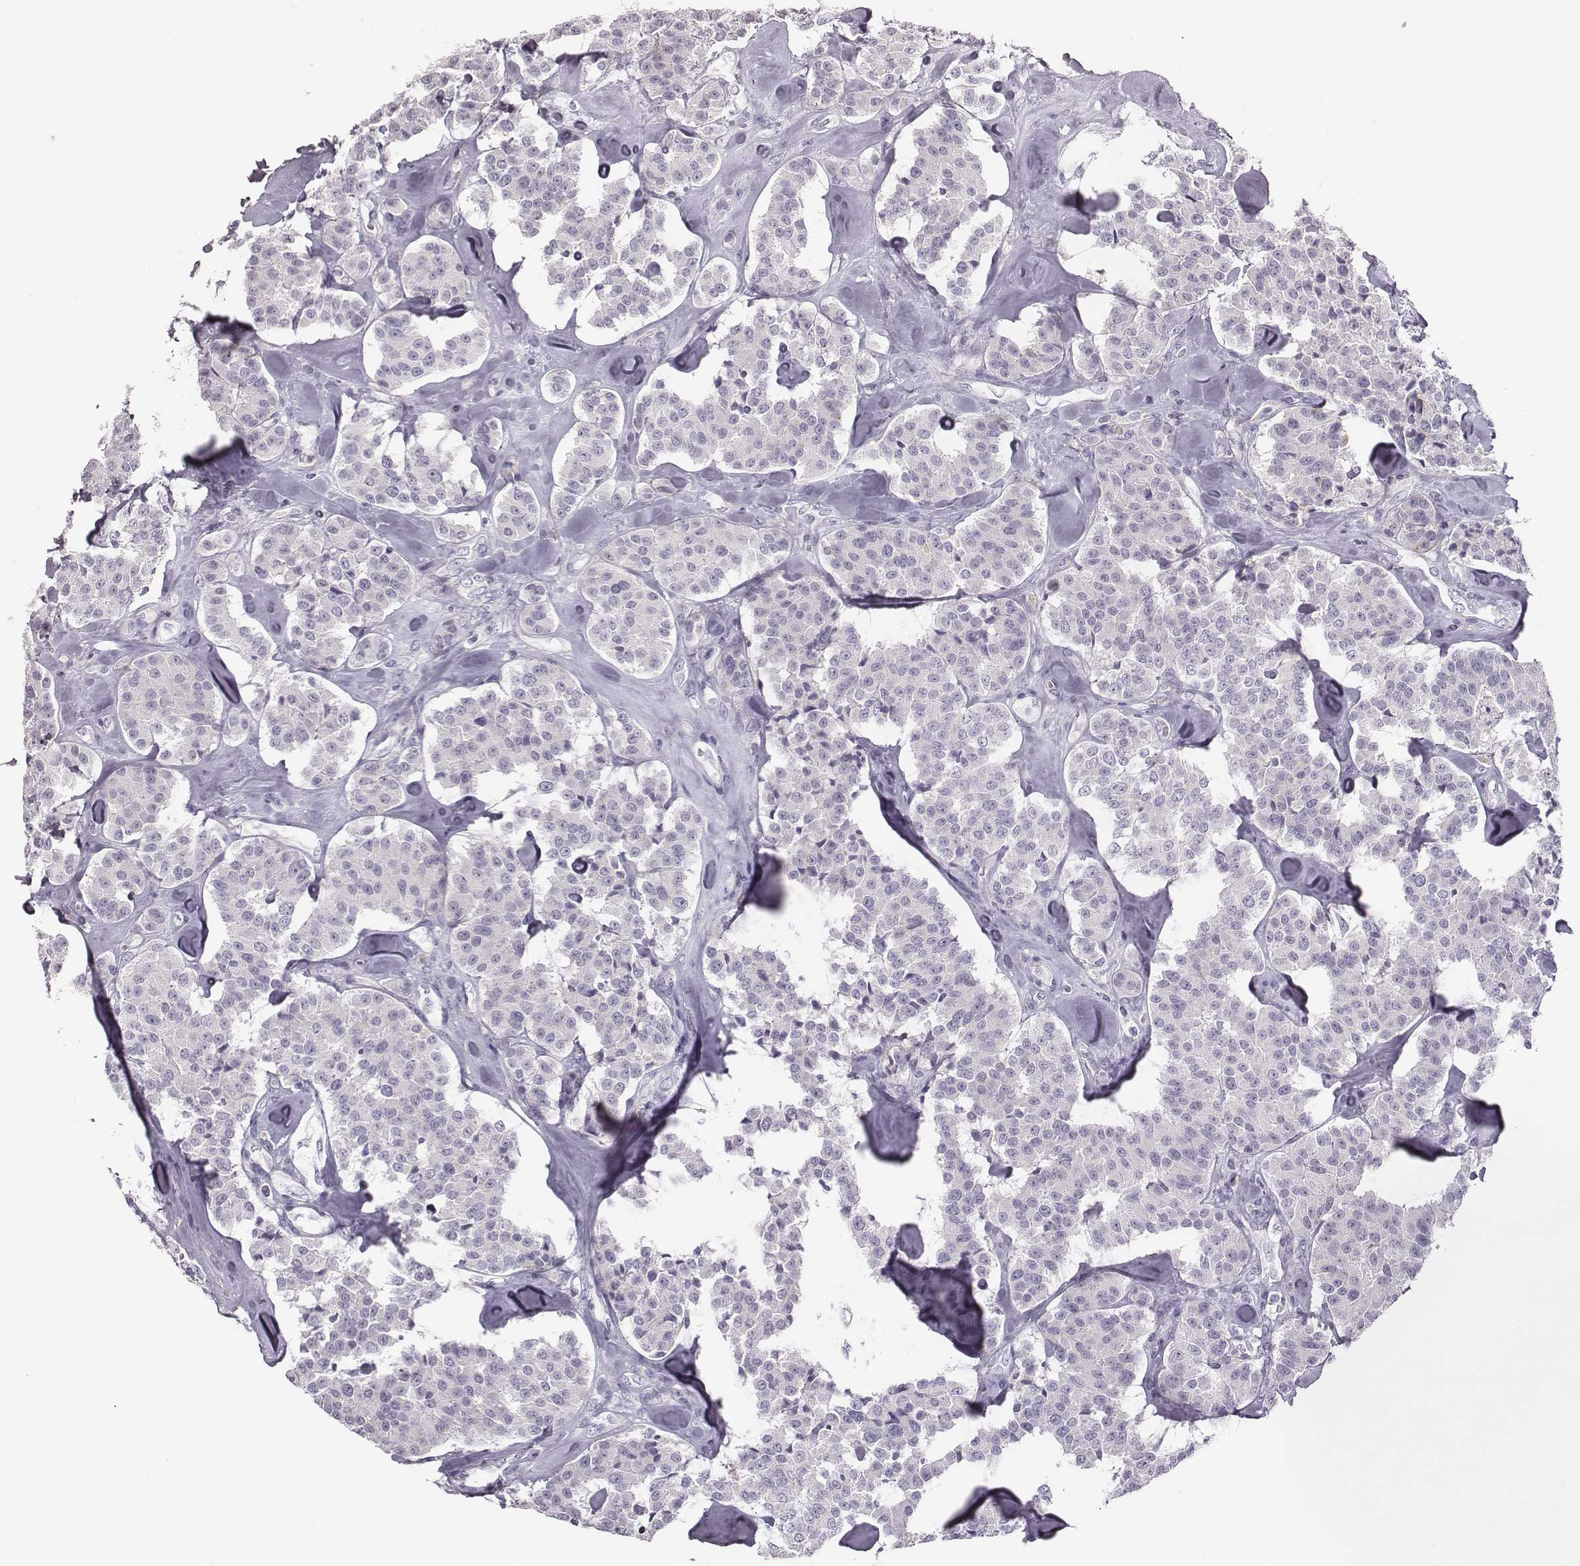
{"staining": {"intensity": "negative", "quantity": "none", "location": "none"}, "tissue": "carcinoid", "cell_type": "Tumor cells", "image_type": "cancer", "snomed": [{"axis": "morphology", "description": "Carcinoid, malignant, NOS"}, {"axis": "topography", "description": "Pancreas"}], "caption": "An image of human carcinoid (malignant) is negative for staining in tumor cells.", "gene": "ADAM7", "patient": {"sex": "male", "age": 41}}